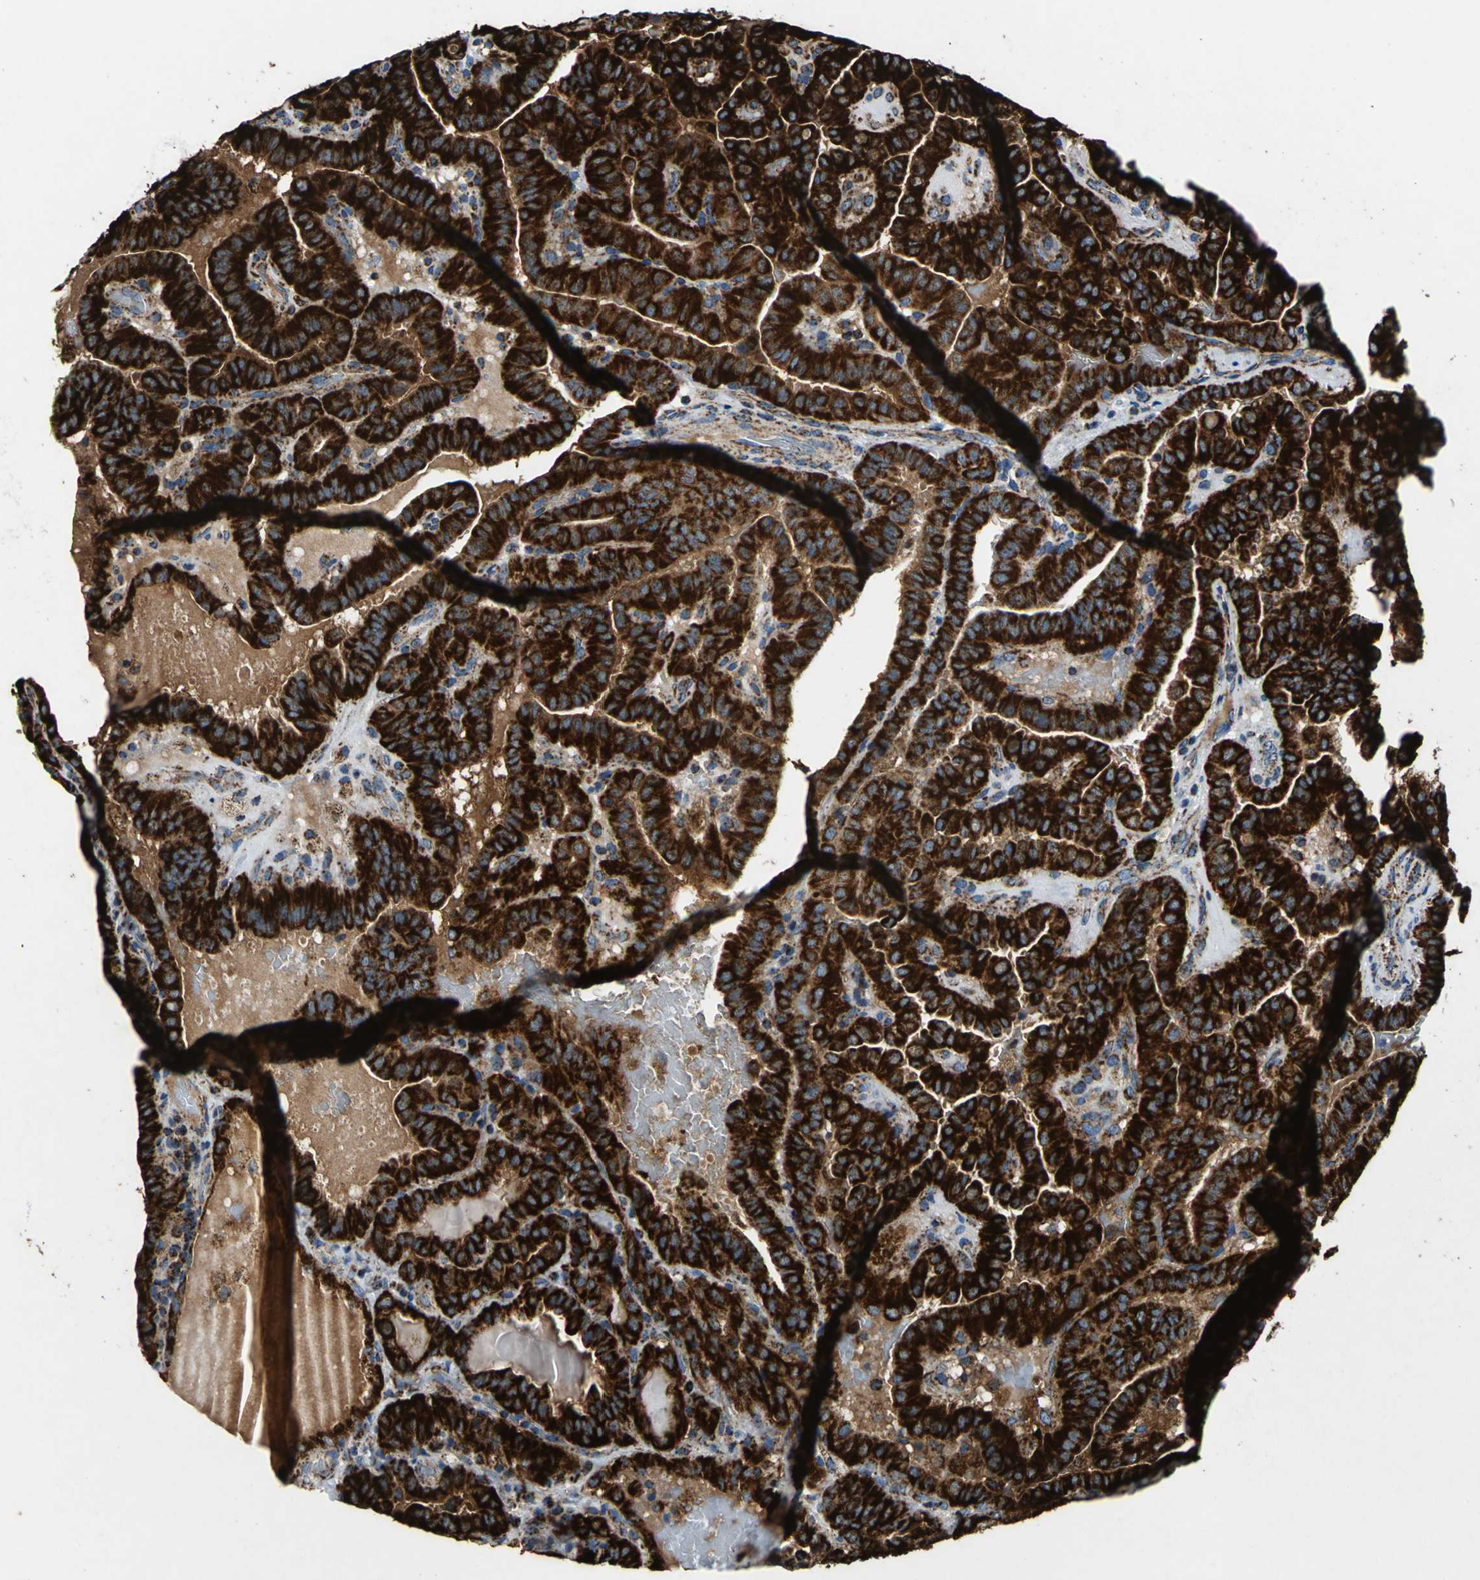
{"staining": {"intensity": "strong", "quantity": ">75%", "location": "cytoplasmic/membranous"}, "tissue": "thyroid cancer", "cell_type": "Tumor cells", "image_type": "cancer", "snomed": [{"axis": "morphology", "description": "Papillary adenocarcinoma, NOS"}, {"axis": "topography", "description": "Thyroid gland"}], "caption": "Immunohistochemistry (IHC) photomicrograph of human papillary adenocarcinoma (thyroid) stained for a protein (brown), which demonstrates high levels of strong cytoplasmic/membranous positivity in approximately >75% of tumor cells.", "gene": "ECH1", "patient": {"sex": "male", "age": 77}}